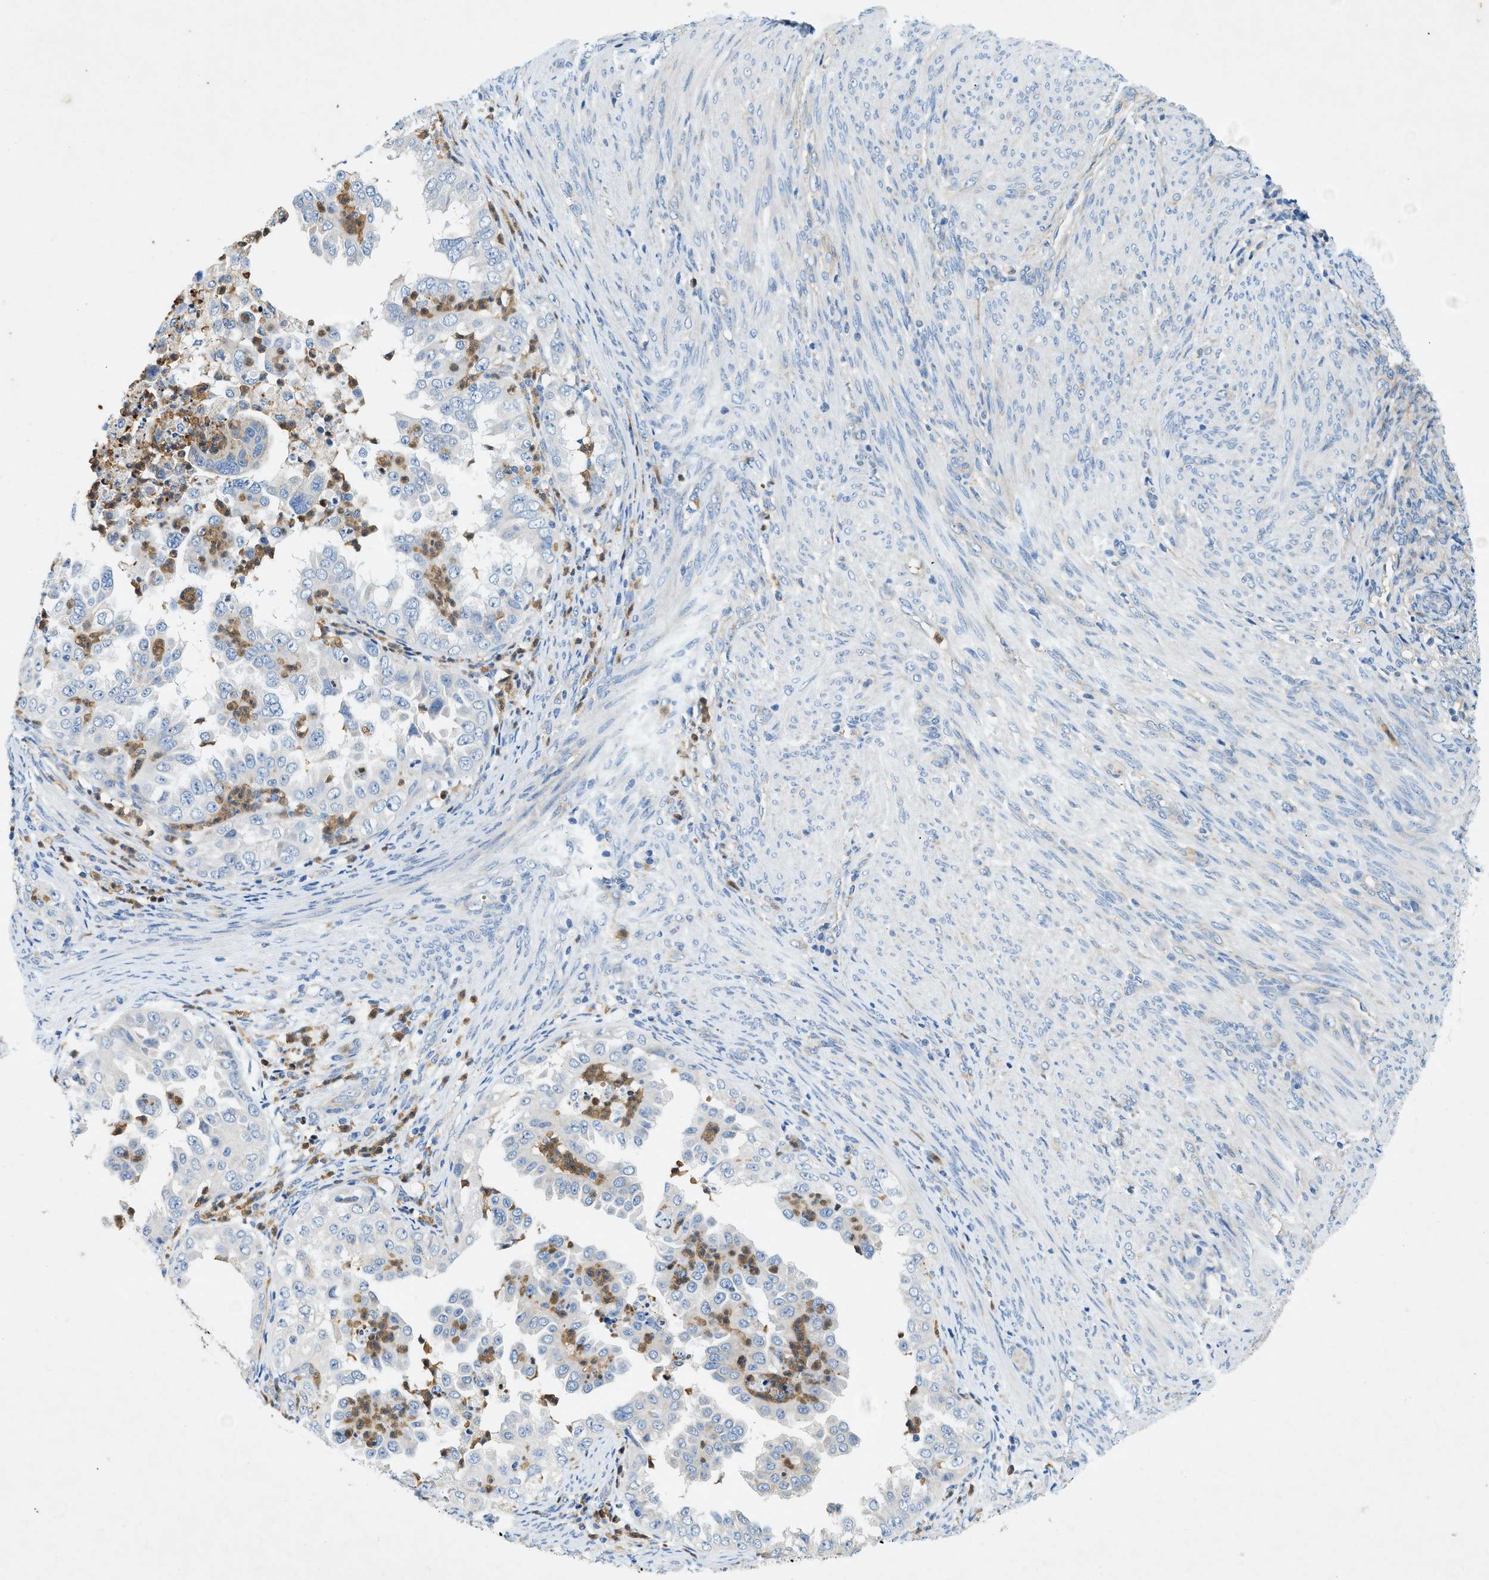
{"staining": {"intensity": "negative", "quantity": "none", "location": "none"}, "tissue": "endometrial cancer", "cell_type": "Tumor cells", "image_type": "cancer", "snomed": [{"axis": "morphology", "description": "Adenocarcinoma, NOS"}, {"axis": "topography", "description": "Endometrium"}], "caption": "Immunohistochemistry histopathology image of human endometrial cancer (adenocarcinoma) stained for a protein (brown), which shows no staining in tumor cells.", "gene": "ZDHHC13", "patient": {"sex": "female", "age": 85}}